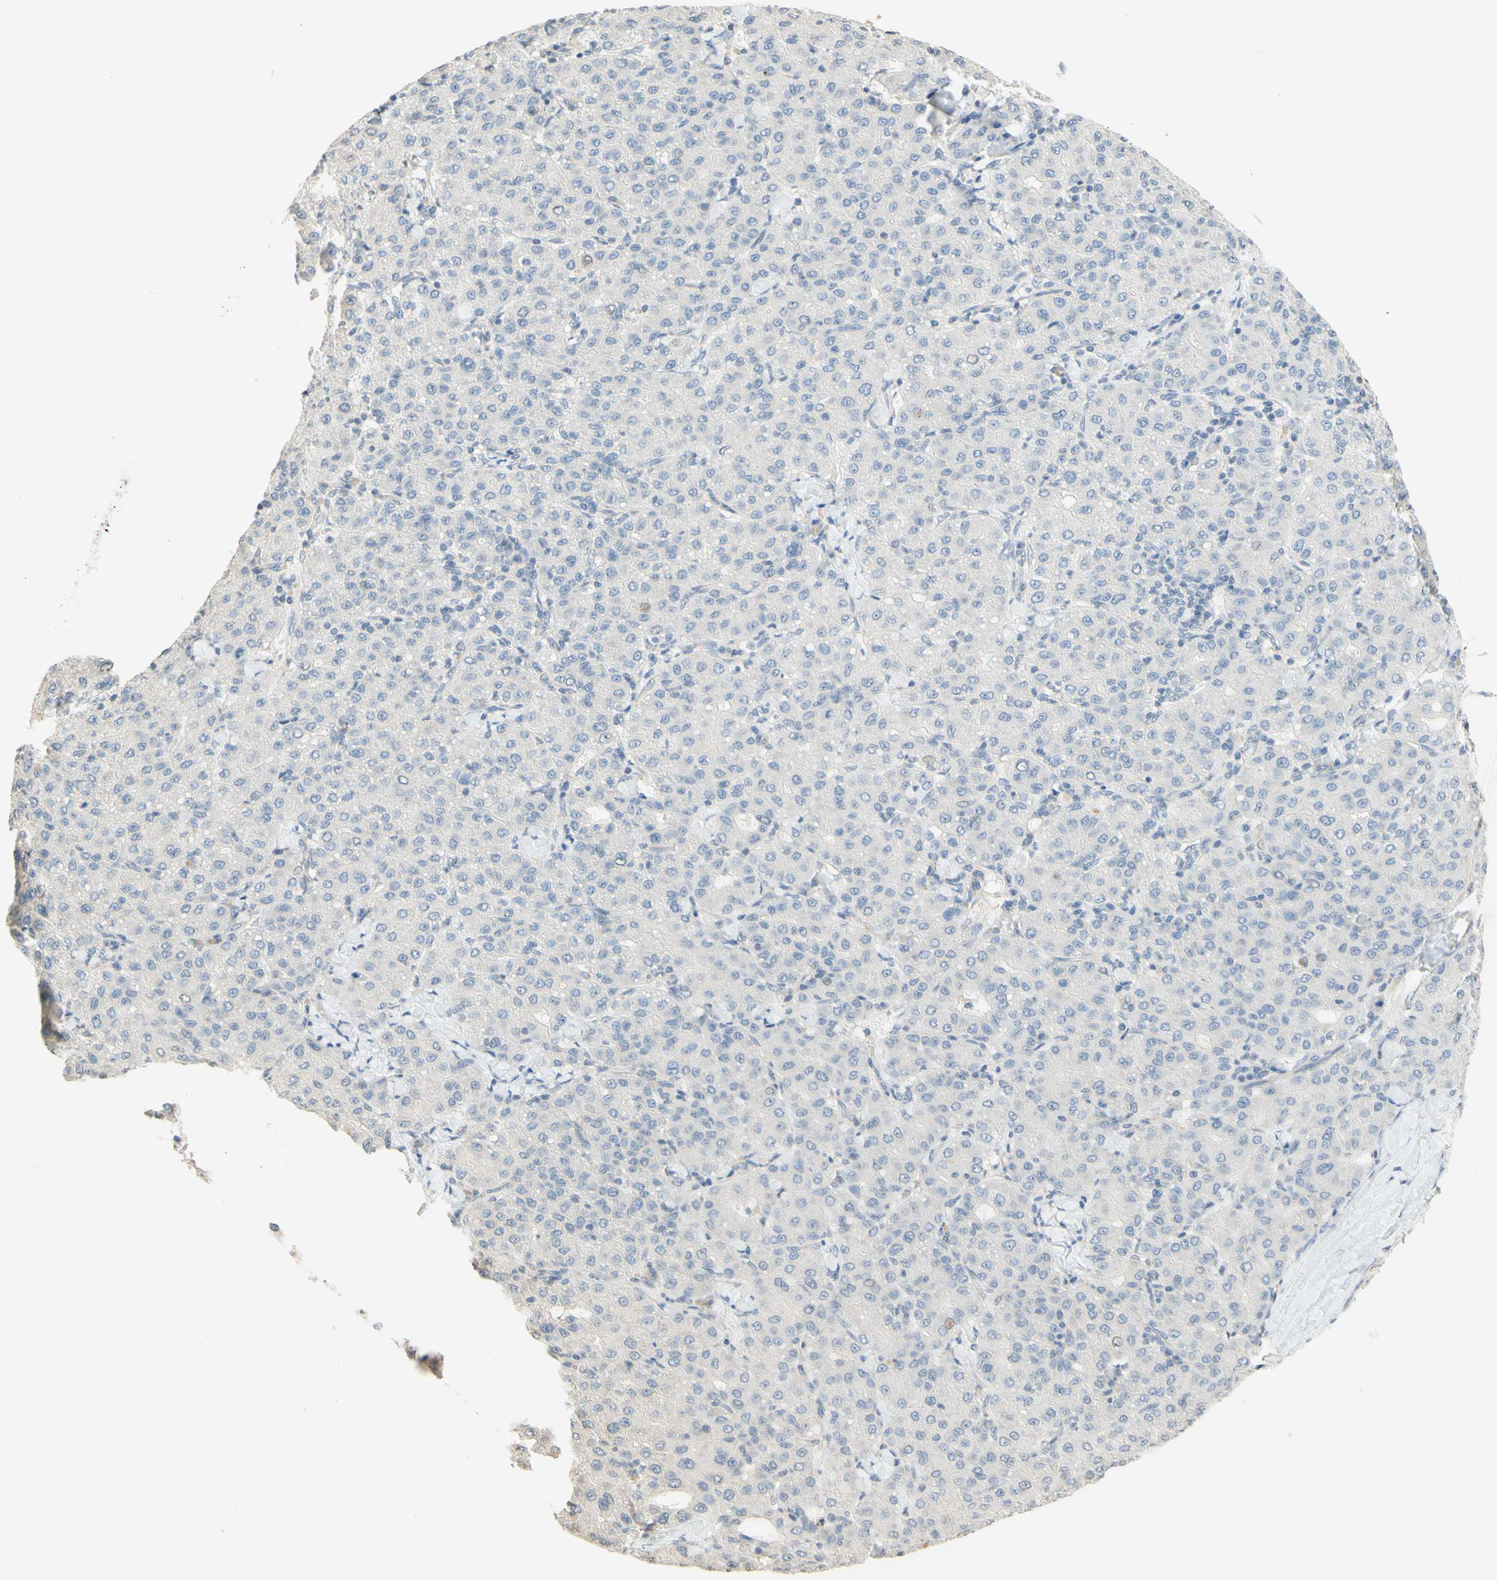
{"staining": {"intensity": "negative", "quantity": "none", "location": "none"}, "tissue": "liver cancer", "cell_type": "Tumor cells", "image_type": "cancer", "snomed": [{"axis": "morphology", "description": "Carcinoma, Hepatocellular, NOS"}, {"axis": "topography", "description": "Liver"}], "caption": "Hepatocellular carcinoma (liver) stained for a protein using immunohistochemistry (IHC) demonstrates no expression tumor cells.", "gene": "MAG", "patient": {"sex": "male", "age": 65}}